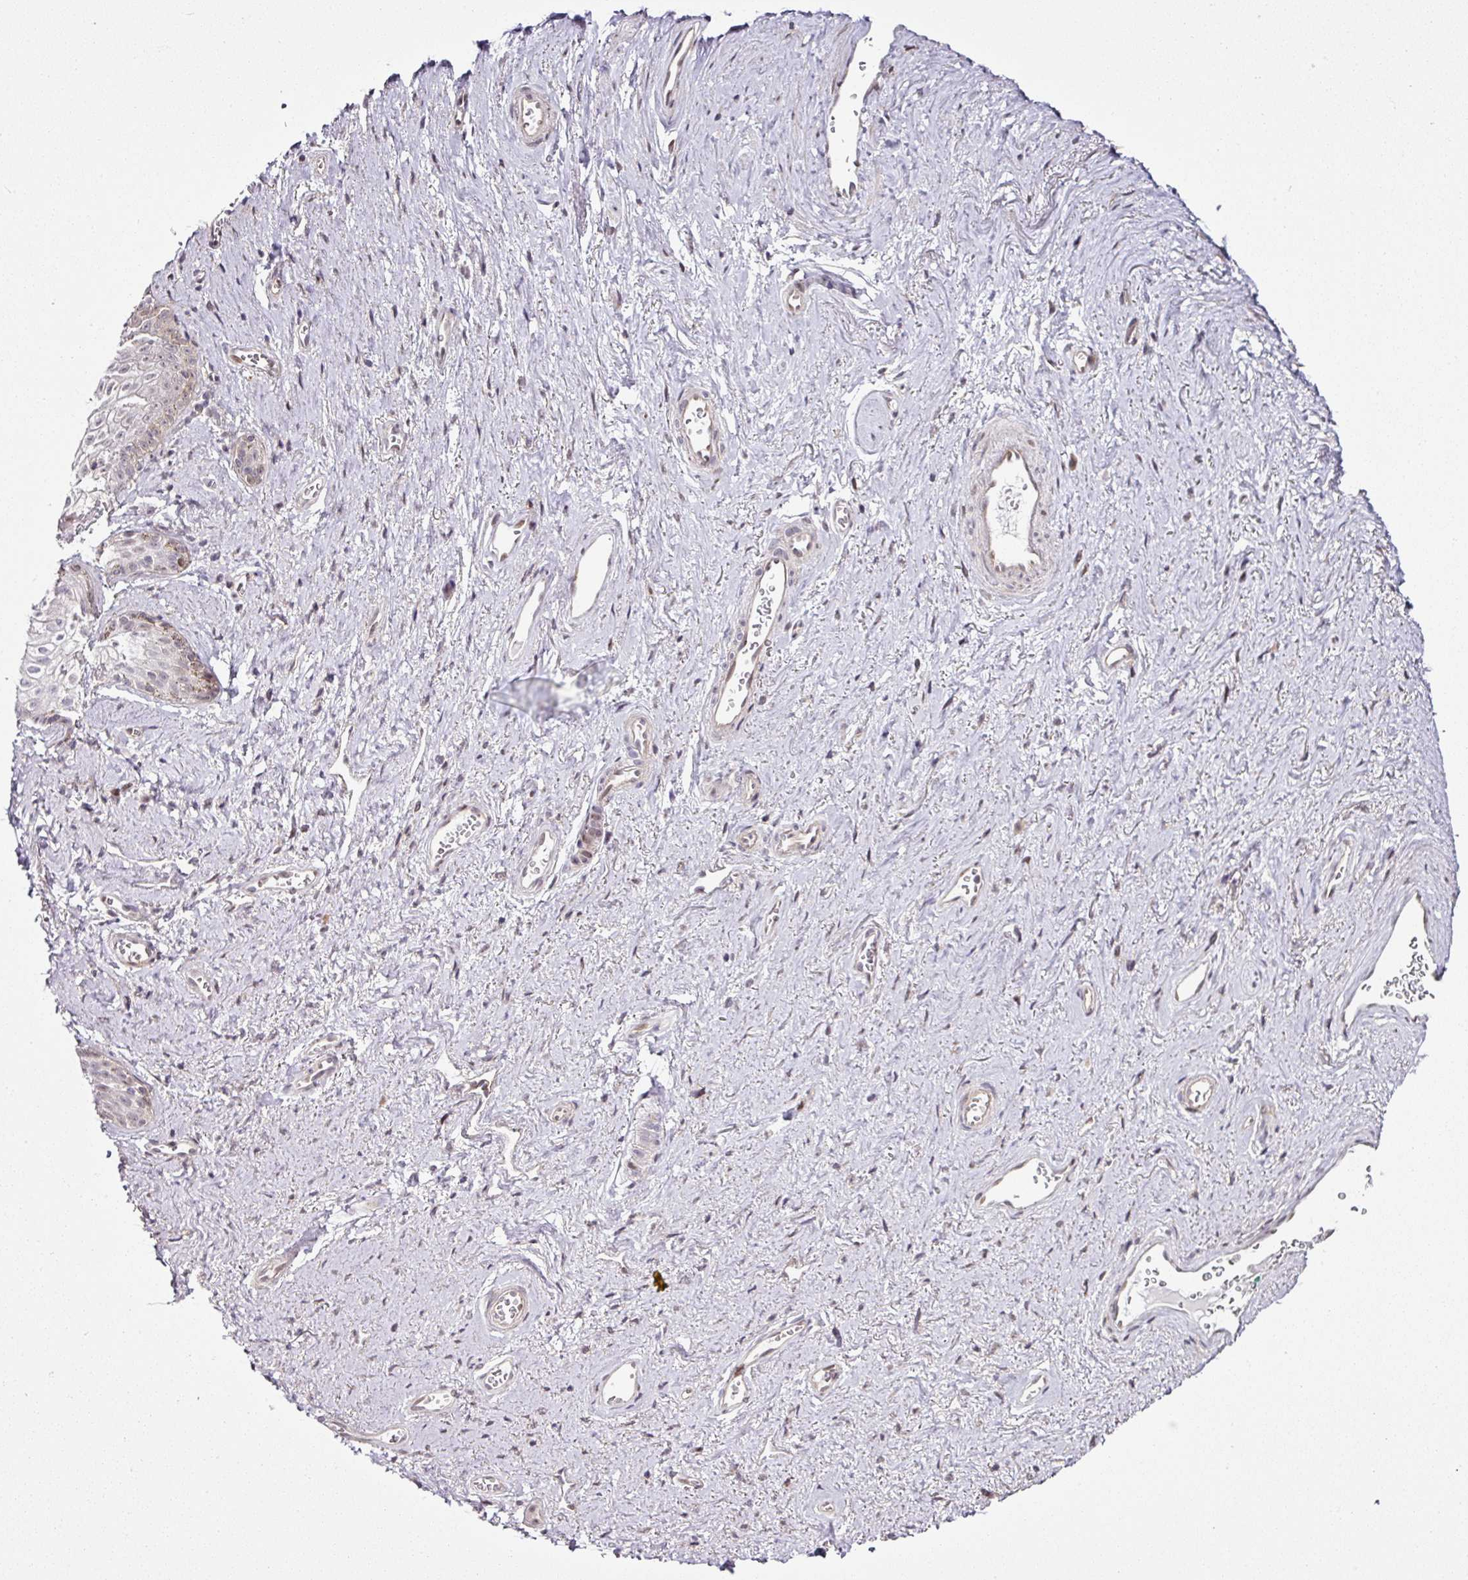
{"staining": {"intensity": "moderate", "quantity": "<25%", "location": "nuclear"}, "tissue": "vagina", "cell_type": "Squamous epithelial cells", "image_type": "normal", "snomed": [{"axis": "morphology", "description": "Normal tissue, NOS"}, {"axis": "topography", "description": "Vulva"}, {"axis": "topography", "description": "Vagina"}, {"axis": "topography", "description": "Peripheral nerve tissue"}], "caption": "High-power microscopy captured an immunohistochemistry micrograph of normal vagina, revealing moderate nuclear positivity in about <25% of squamous epithelial cells.", "gene": "COPRS", "patient": {"sex": "female", "age": 66}}